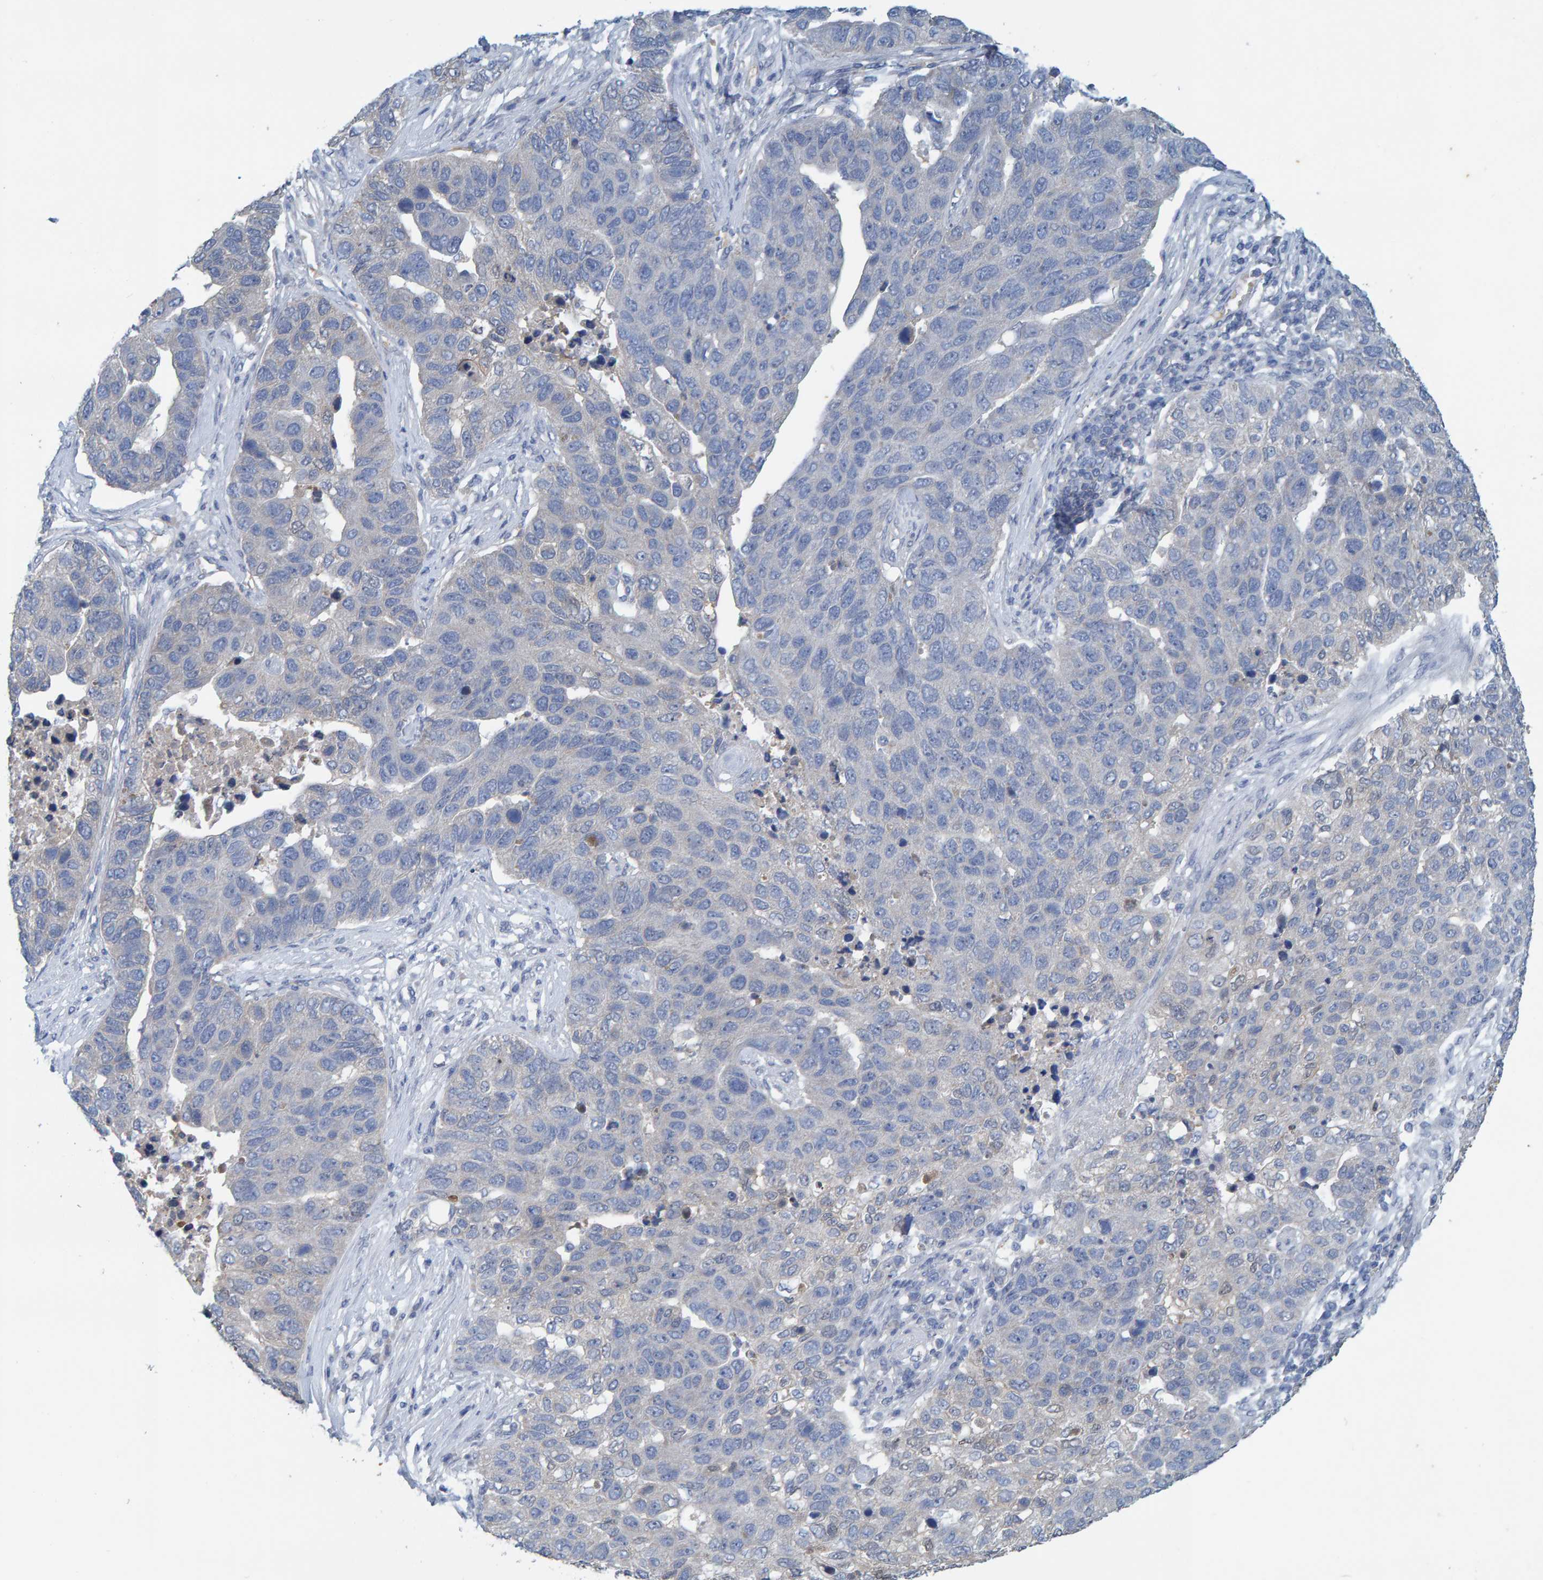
{"staining": {"intensity": "negative", "quantity": "none", "location": "none"}, "tissue": "pancreatic cancer", "cell_type": "Tumor cells", "image_type": "cancer", "snomed": [{"axis": "morphology", "description": "Adenocarcinoma, NOS"}, {"axis": "topography", "description": "Pancreas"}], "caption": "Human pancreatic cancer (adenocarcinoma) stained for a protein using immunohistochemistry demonstrates no positivity in tumor cells.", "gene": "ALAD", "patient": {"sex": "female", "age": 61}}